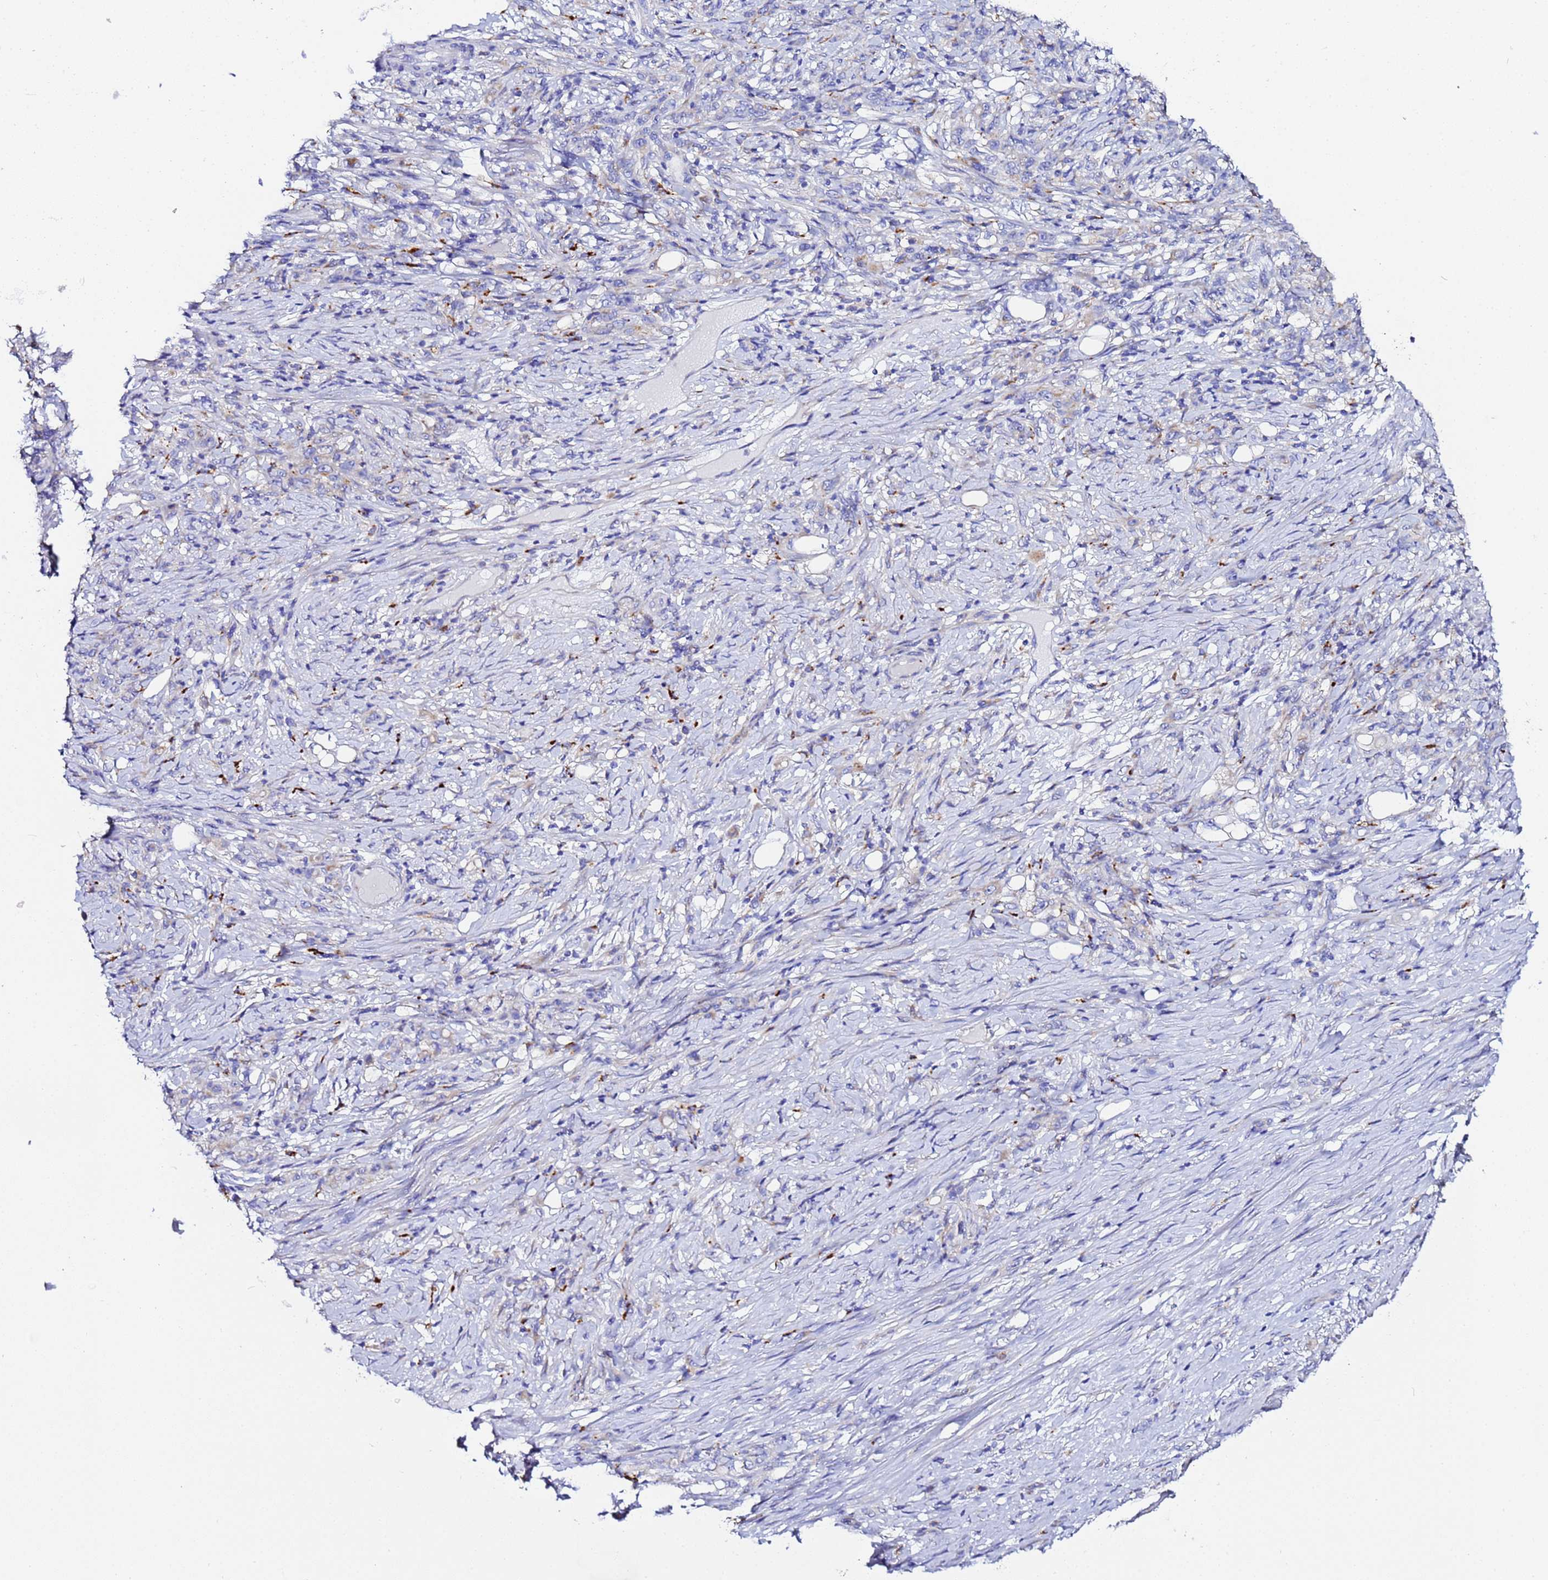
{"staining": {"intensity": "negative", "quantity": "none", "location": "none"}, "tissue": "stomach cancer", "cell_type": "Tumor cells", "image_type": "cancer", "snomed": [{"axis": "morphology", "description": "Adenocarcinoma, NOS"}, {"axis": "topography", "description": "Stomach"}], "caption": "Stomach cancer (adenocarcinoma) stained for a protein using immunohistochemistry exhibits no expression tumor cells.", "gene": "VTI1B", "patient": {"sex": "female", "age": 79}}